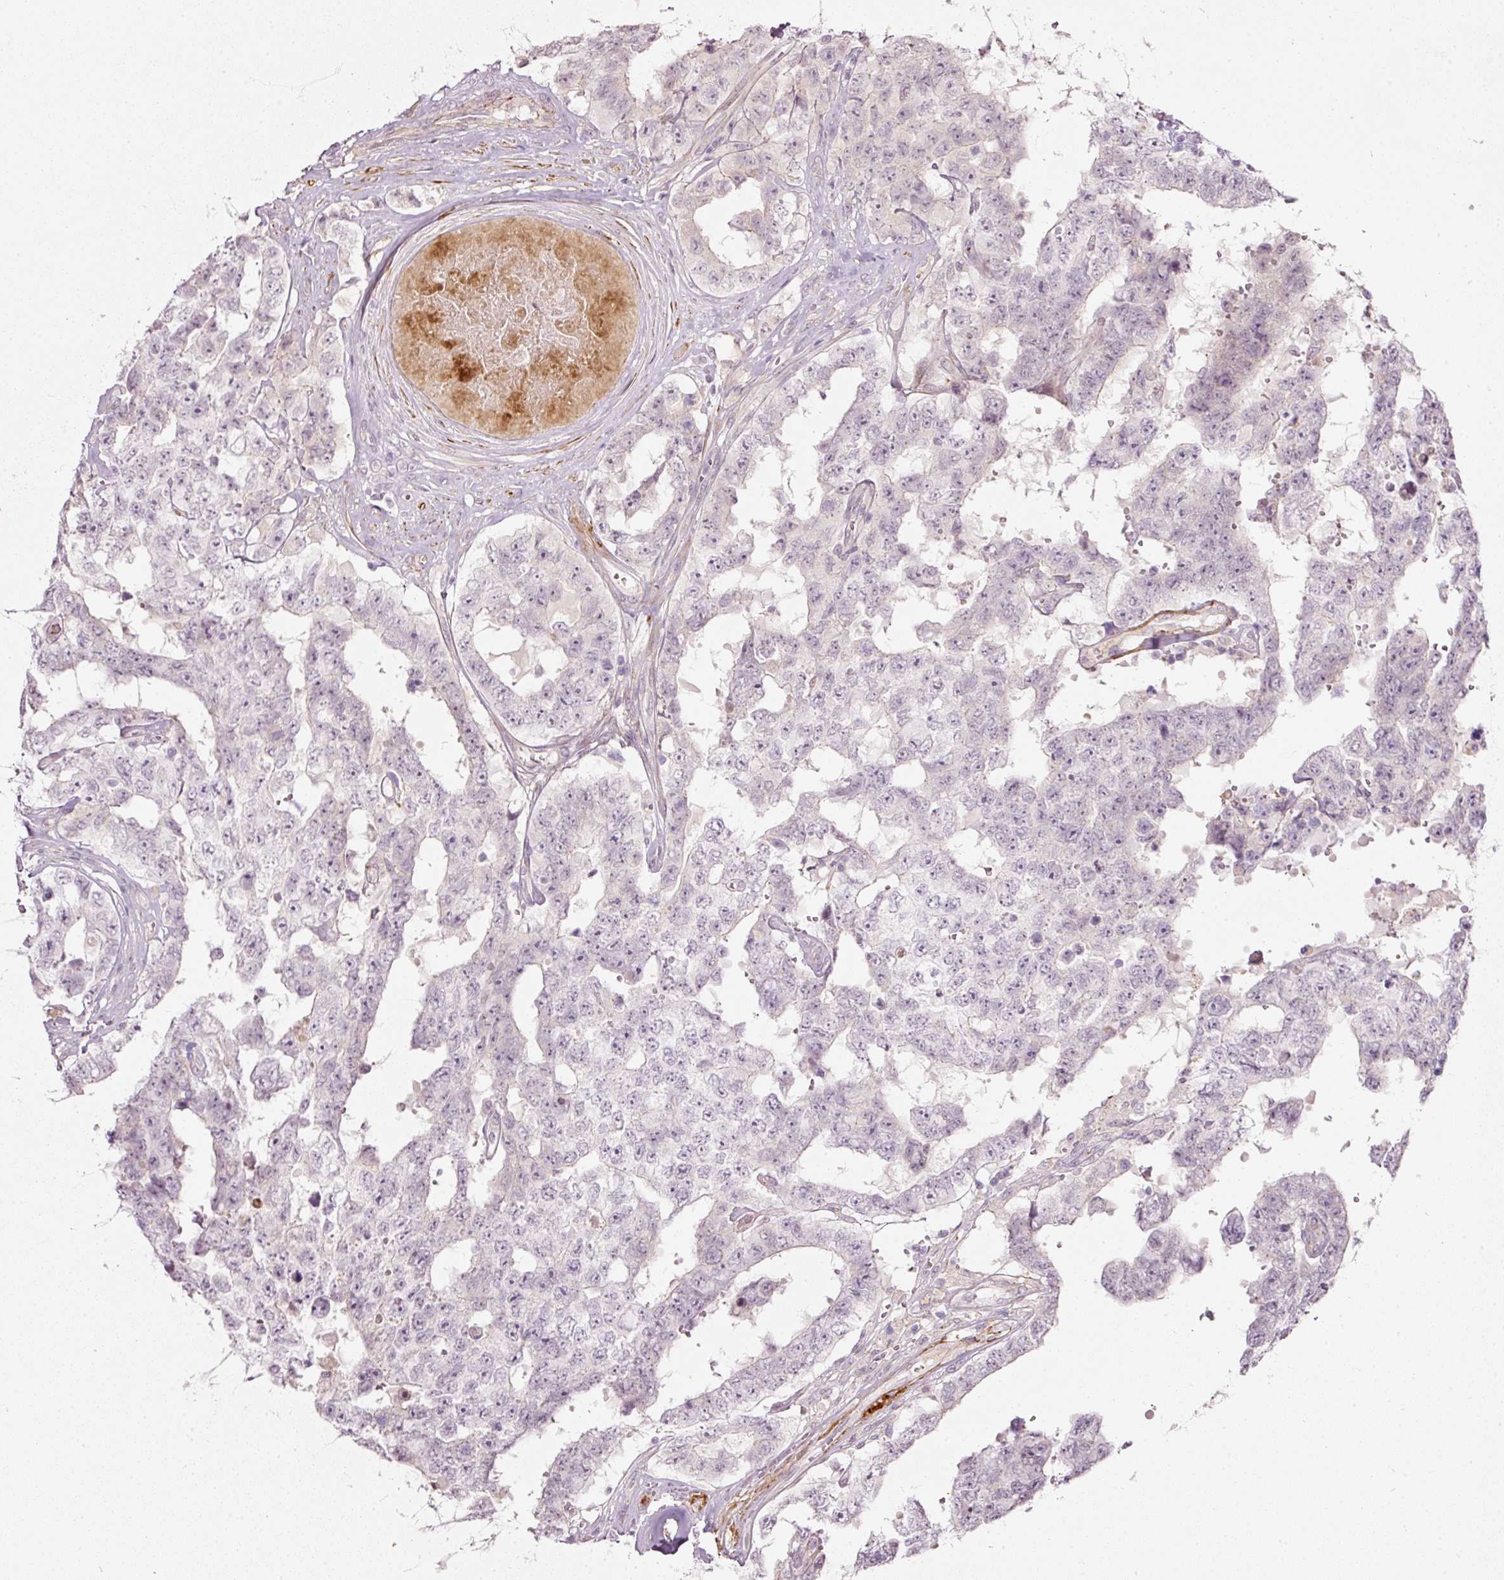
{"staining": {"intensity": "negative", "quantity": "none", "location": "none"}, "tissue": "testis cancer", "cell_type": "Tumor cells", "image_type": "cancer", "snomed": [{"axis": "morphology", "description": "Normal tissue, NOS"}, {"axis": "morphology", "description": "Carcinoma, Embryonal, NOS"}, {"axis": "topography", "description": "Testis"}, {"axis": "topography", "description": "Epididymis"}], "caption": "An immunohistochemistry histopathology image of testis embryonal carcinoma is shown. There is no staining in tumor cells of testis embryonal carcinoma.", "gene": "TOGARAM1", "patient": {"sex": "male", "age": 25}}